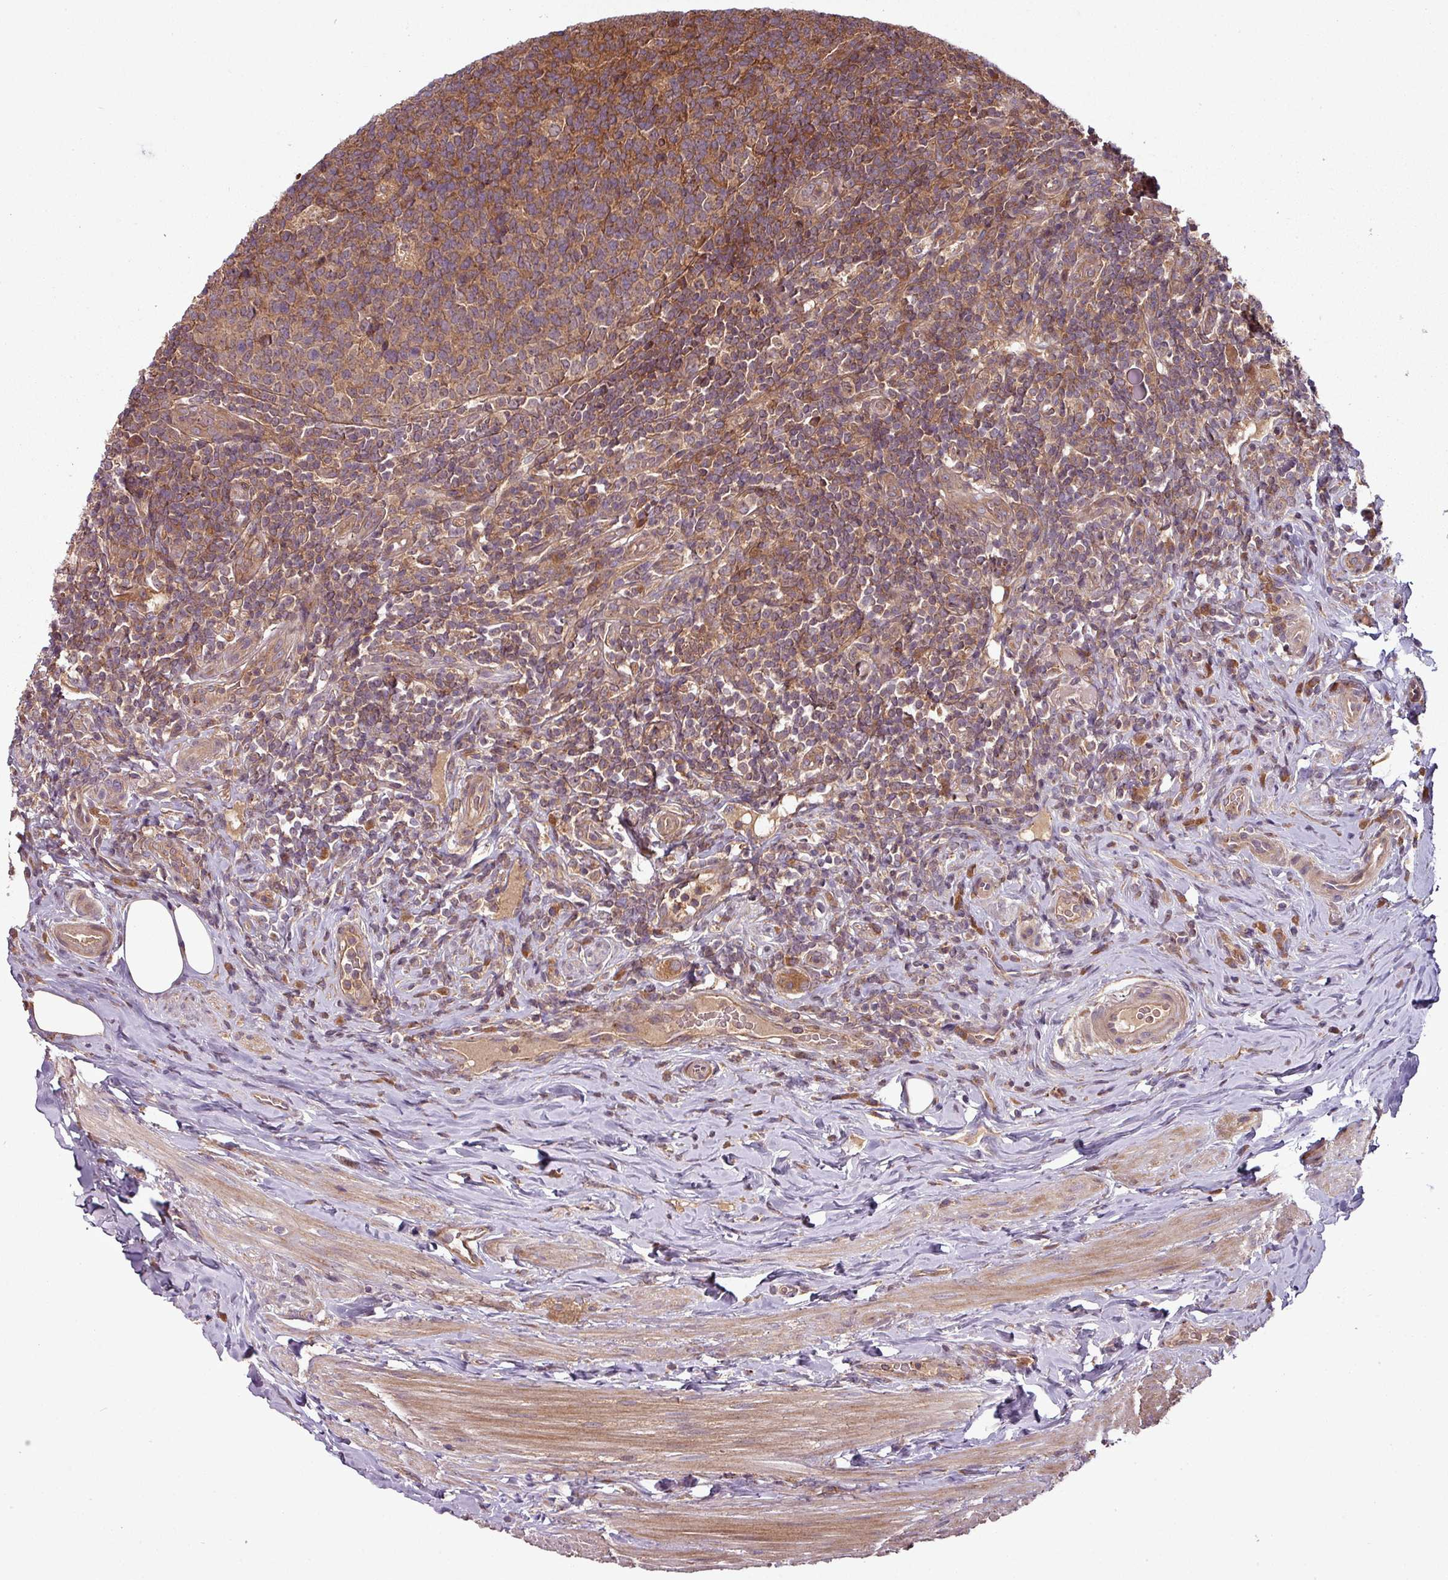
{"staining": {"intensity": "strong", "quantity": ">75%", "location": "cytoplasmic/membranous"}, "tissue": "appendix", "cell_type": "Glandular cells", "image_type": "normal", "snomed": [{"axis": "morphology", "description": "Normal tissue, NOS"}, {"axis": "topography", "description": "Appendix"}], "caption": "Immunohistochemistry (IHC) image of normal human appendix stained for a protein (brown), which exhibits high levels of strong cytoplasmic/membranous staining in about >75% of glandular cells.", "gene": "GSKIP", "patient": {"sex": "female", "age": 43}}